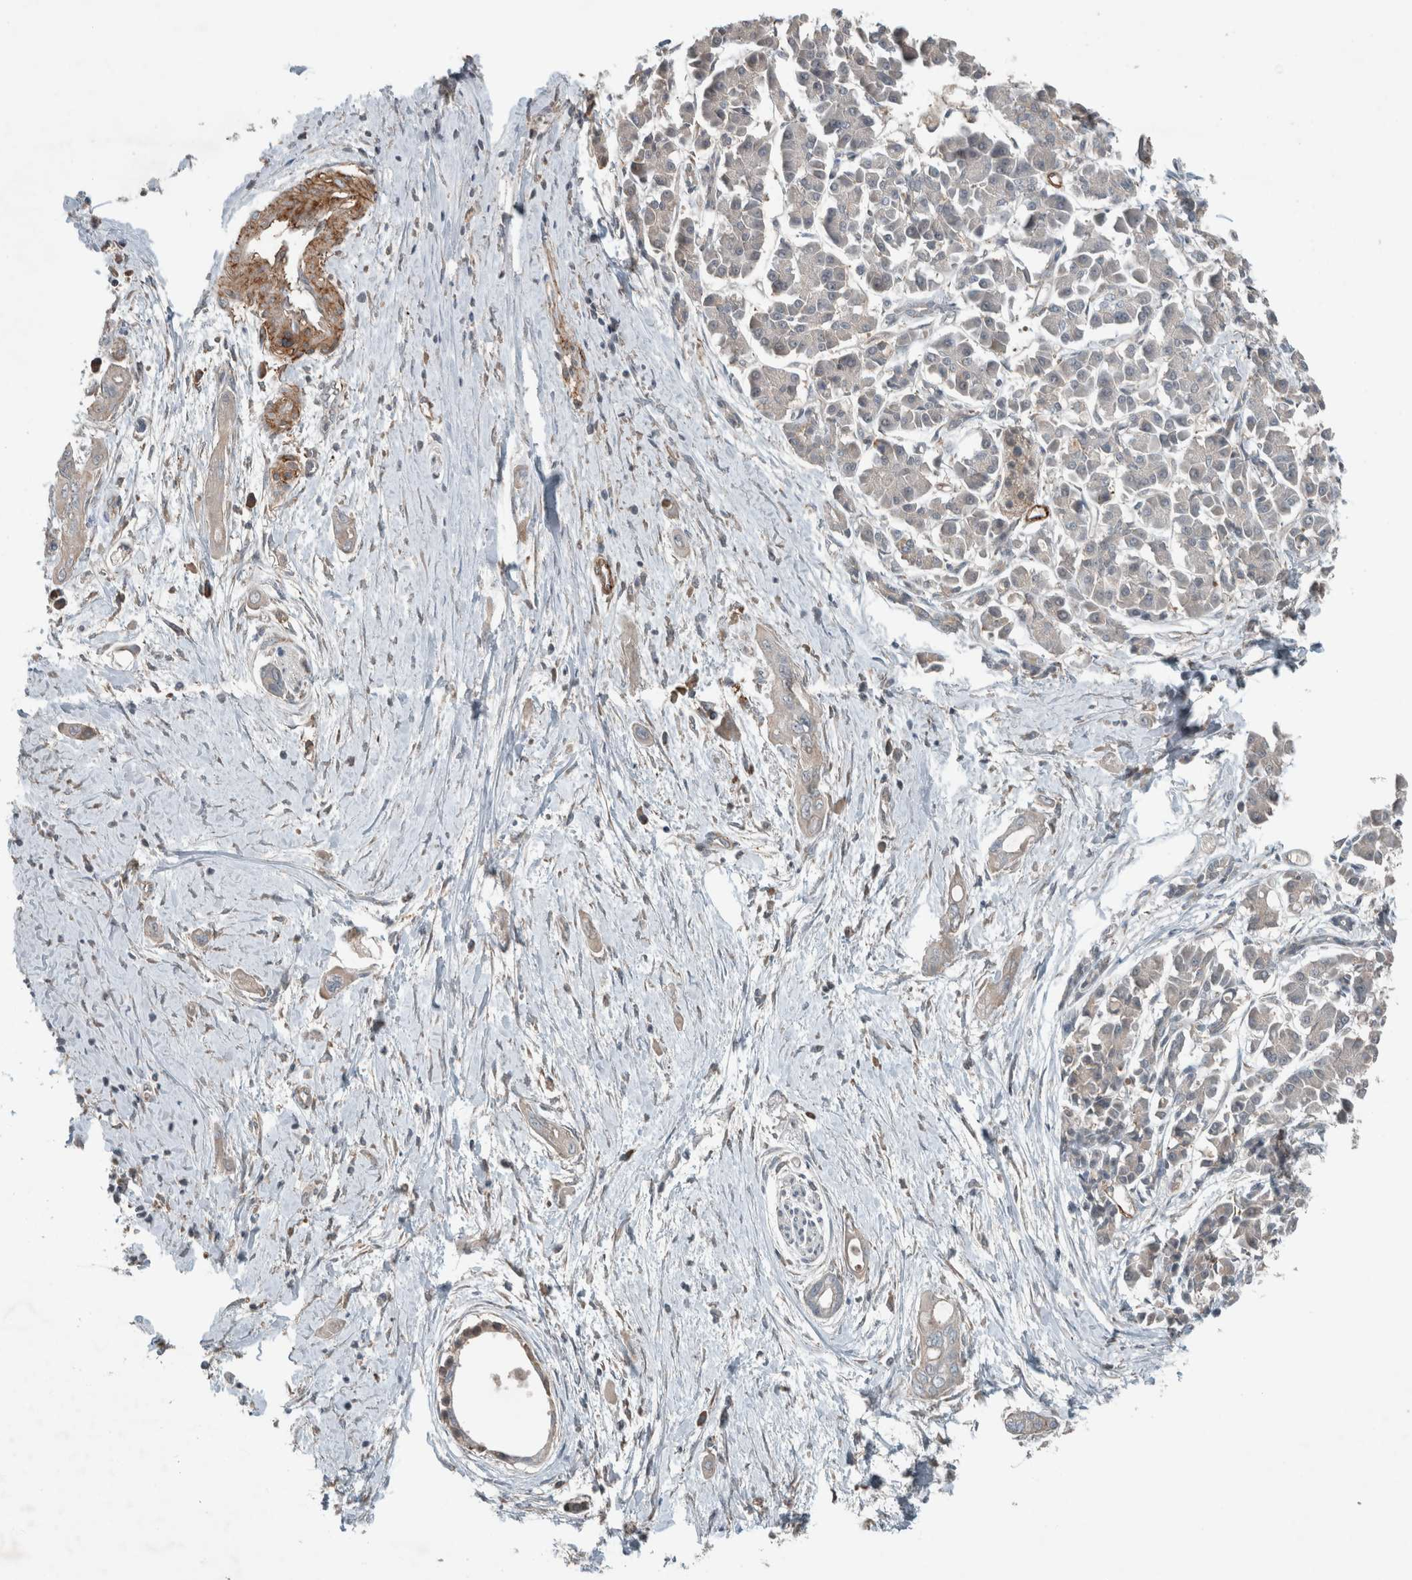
{"staining": {"intensity": "negative", "quantity": "none", "location": "none"}, "tissue": "pancreatic cancer", "cell_type": "Tumor cells", "image_type": "cancer", "snomed": [{"axis": "morphology", "description": "Adenocarcinoma, NOS"}, {"axis": "topography", "description": "Pancreas"}], "caption": "Immunohistochemistry (IHC) image of neoplastic tissue: human pancreatic cancer (adenocarcinoma) stained with DAB displays no significant protein positivity in tumor cells.", "gene": "JADE2", "patient": {"sex": "male", "age": 59}}